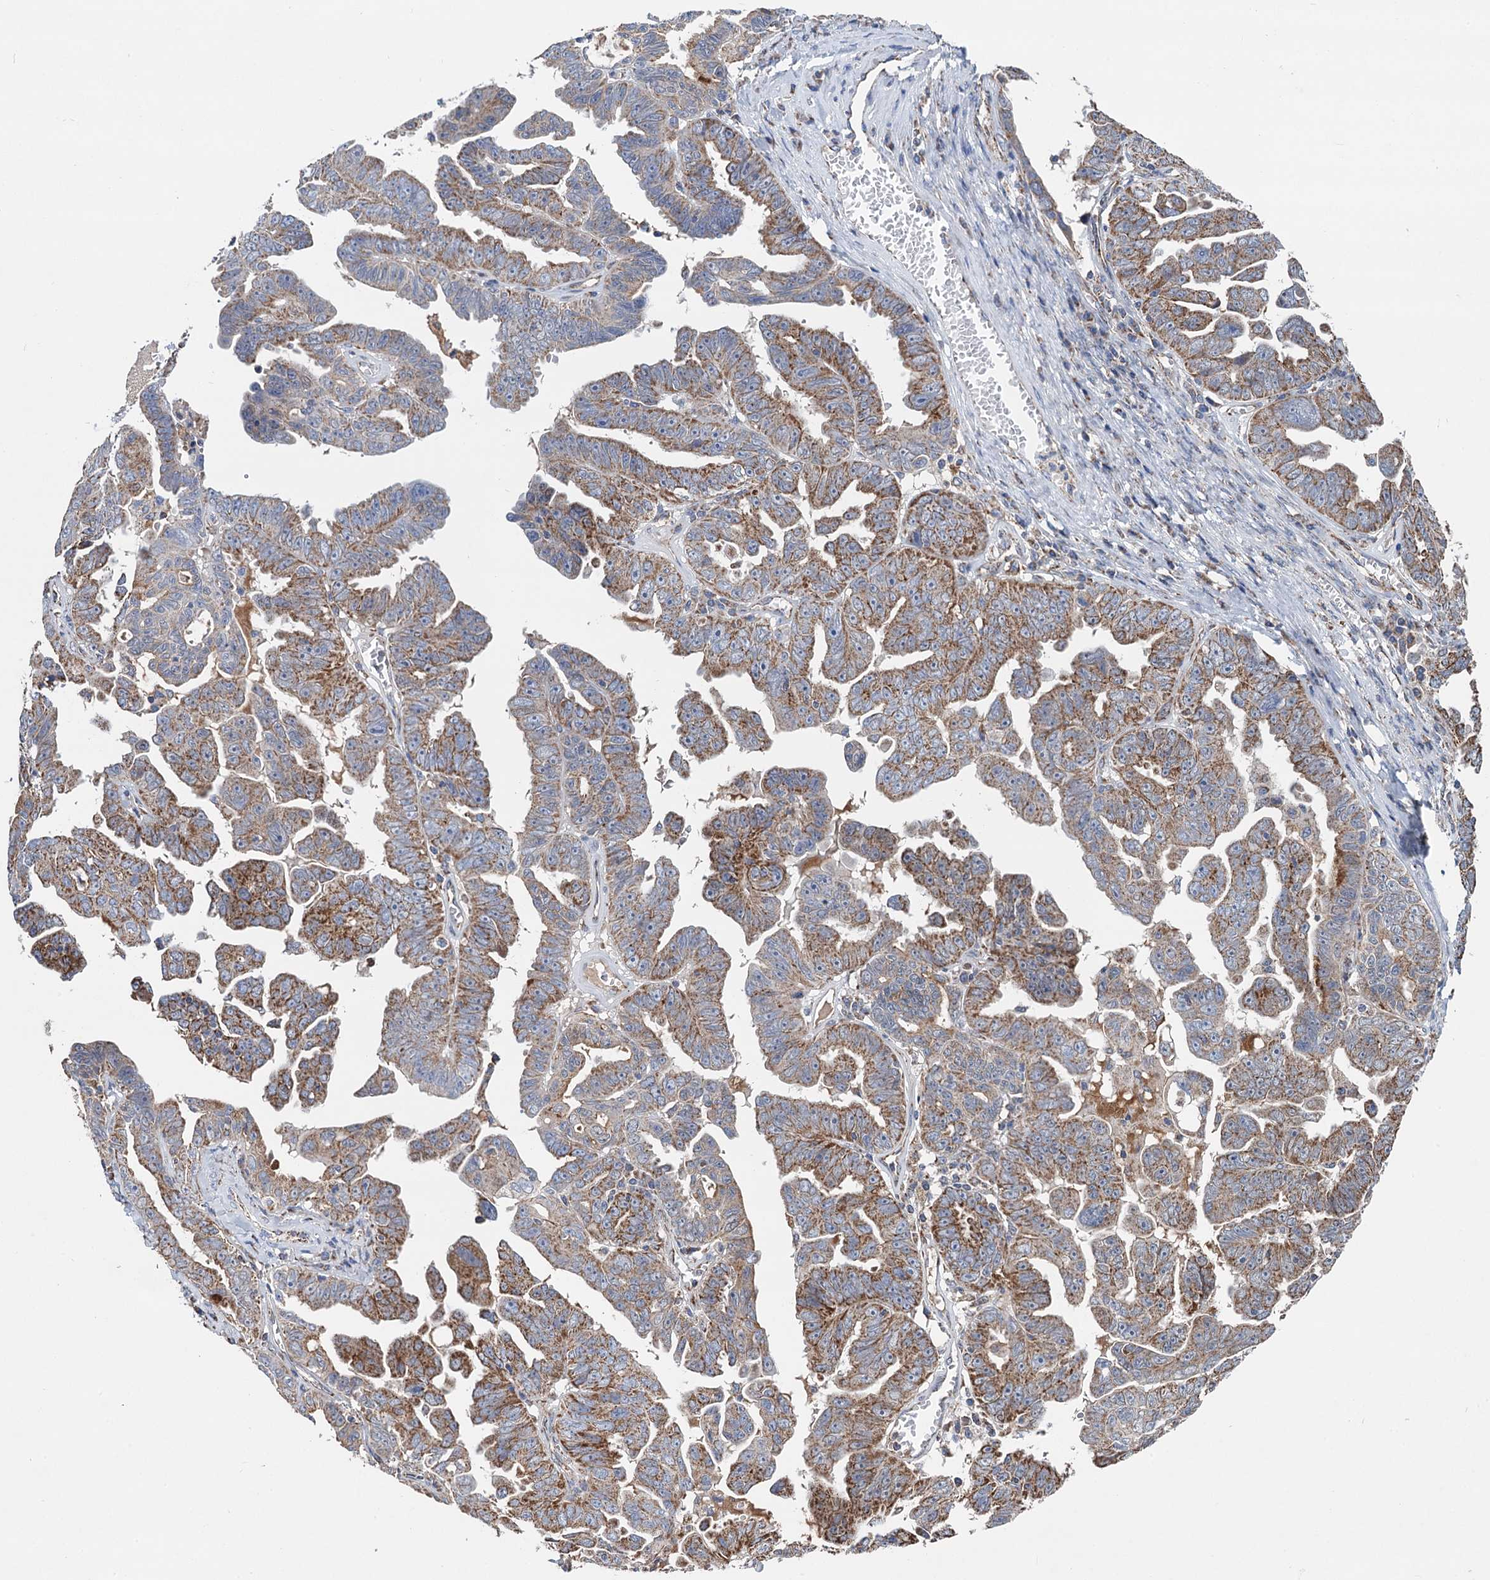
{"staining": {"intensity": "moderate", "quantity": "25%-75%", "location": "cytoplasmic/membranous"}, "tissue": "ovarian cancer", "cell_type": "Tumor cells", "image_type": "cancer", "snomed": [{"axis": "morphology", "description": "Carcinoma, endometroid"}, {"axis": "topography", "description": "Ovary"}], "caption": "Immunohistochemical staining of human ovarian cancer (endometroid carcinoma) shows medium levels of moderate cytoplasmic/membranous positivity in approximately 25%-75% of tumor cells.", "gene": "DGLUCY", "patient": {"sex": "female", "age": 62}}